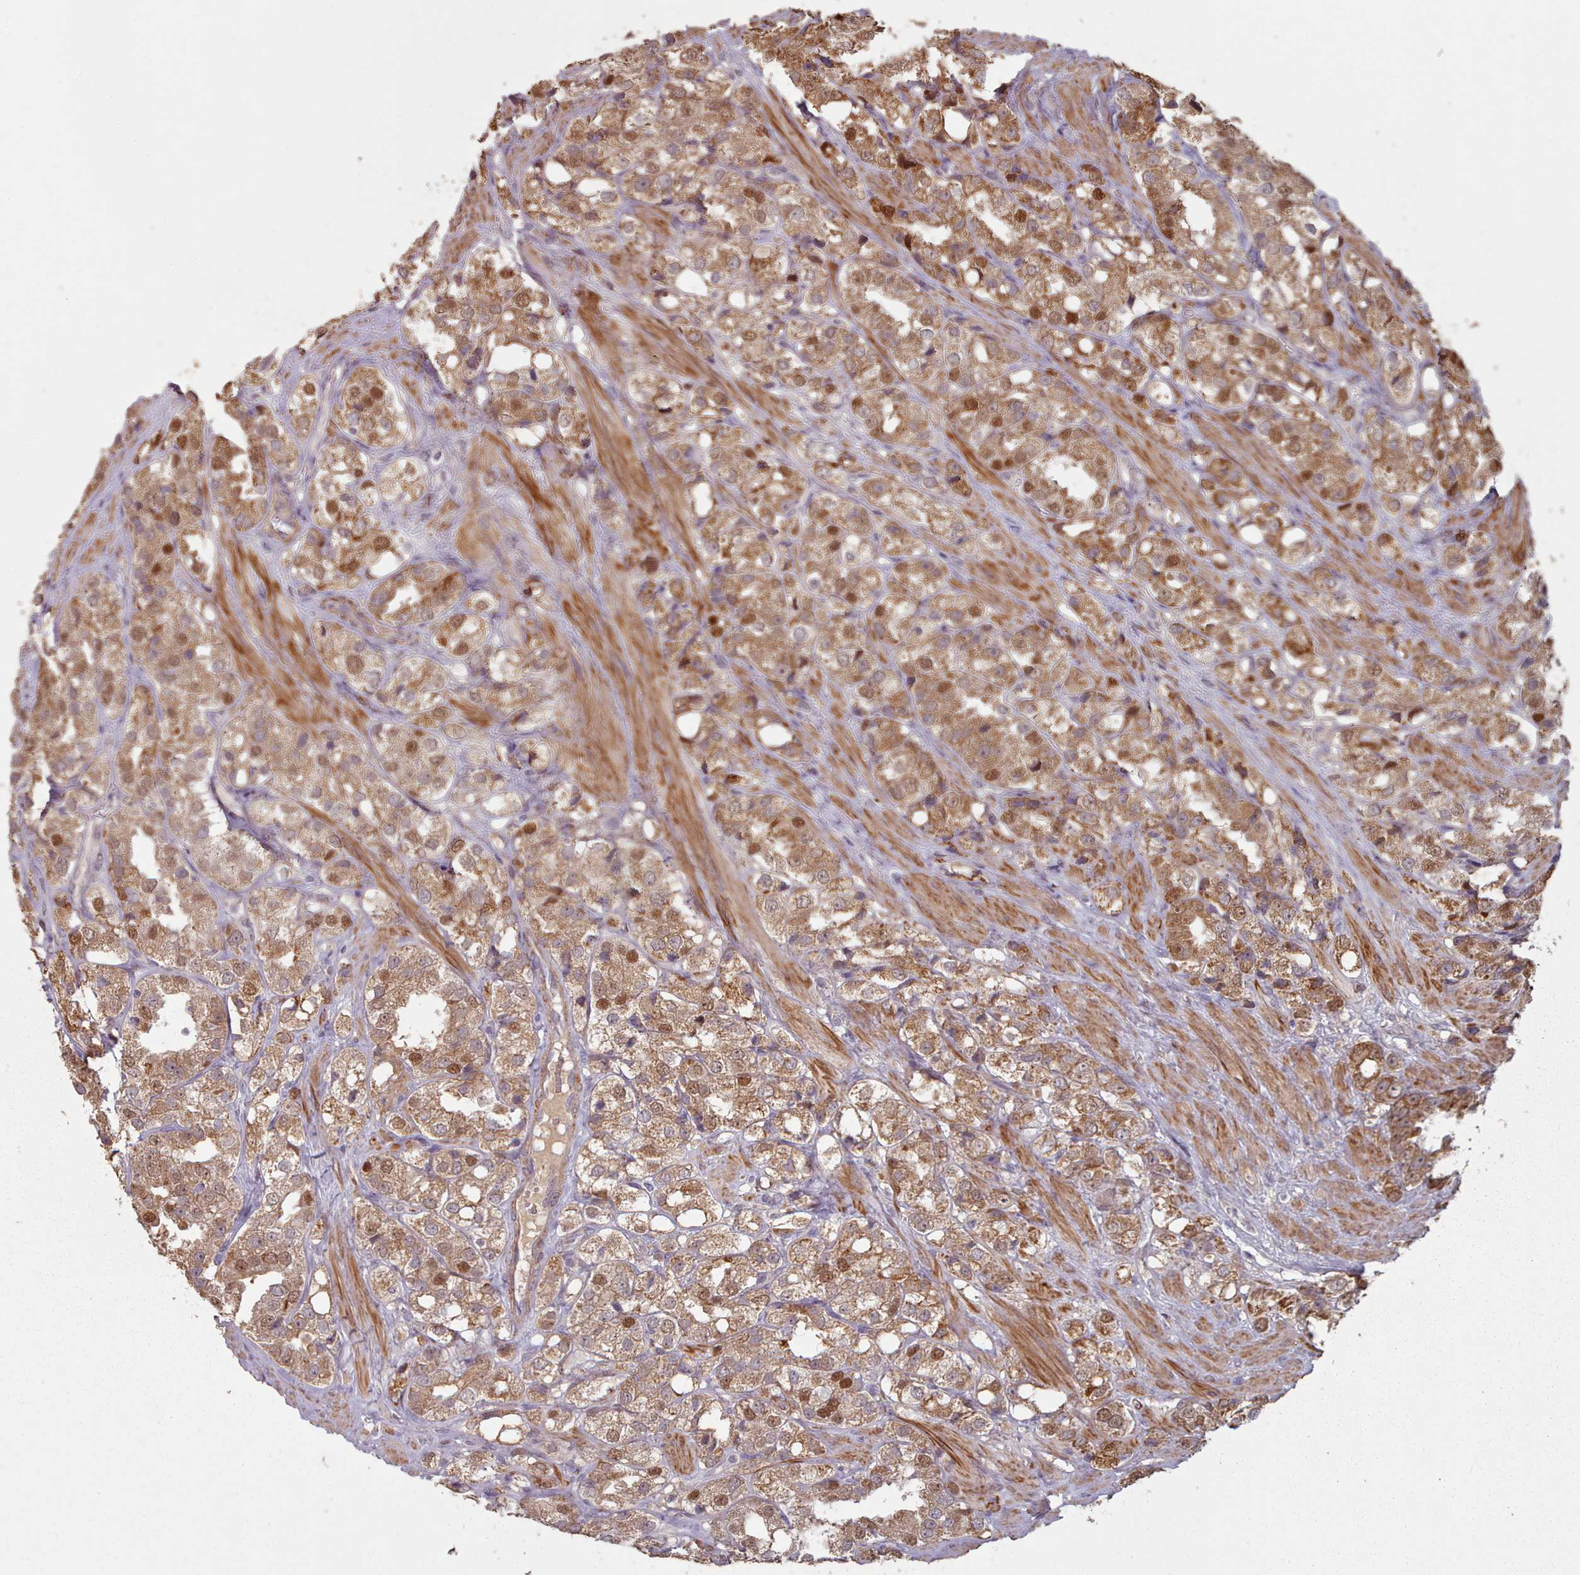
{"staining": {"intensity": "moderate", "quantity": ">75%", "location": "cytoplasmic/membranous,nuclear"}, "tissue": "prostate cancer", "cell_type": "Tumor cells", "image_type": "cancer", "snomed": [{"axis": "morphology", "description": "Adenocarcinoma, NOS"}, {"axis": "topography", "description": "Prostate"}], "caption": "Prostate adenocarcinoma was stained to show a protein in brown. There is medium levels of moderate cytoplasmic/membranous and nuclear expression in approximately >75% of tumor cells.", "gene": "ERCC6L", "patient": {"sex": "male", "age": 79}}